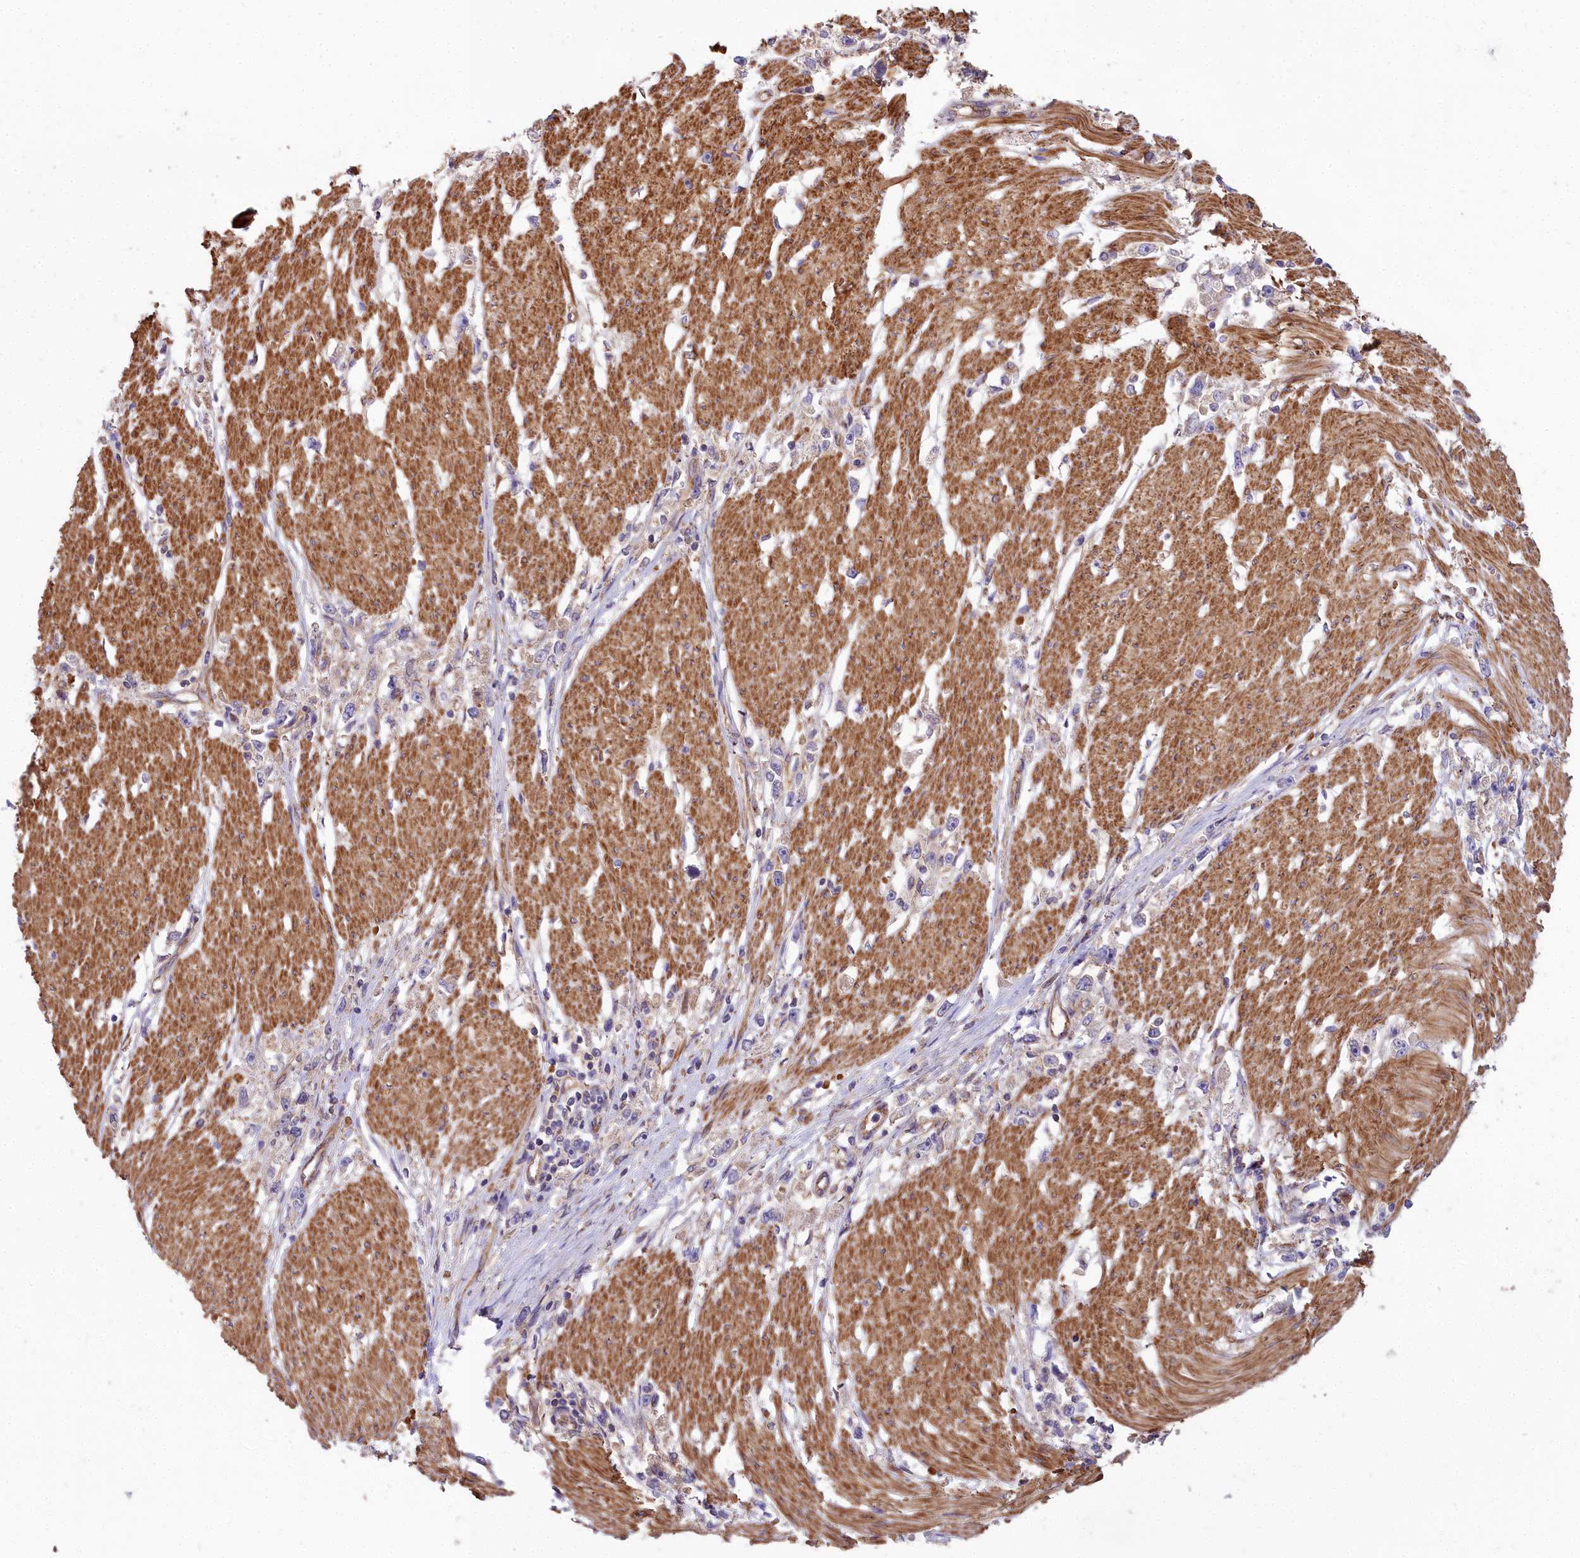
{"staining": {"intensity": "weak", "quantity": "<25%", "location": "cytoplasmic/membranous"}, "tissue": "stomach cancer", "cell_type": "Tumor cells", "image_type": "cancer", "snomed": [{"axis": "morphology", "description": "Adenocarcinoma, NOS"}, {"axis": "topography", "description": "Stomach"}], "caption": "A high-resolution photomicrograph shows IHC staining of stomach cancer, which displays no significant staining in tumor cells.", "gene": "DCTN3", "patient": {"sex": "female", "age": 59}}